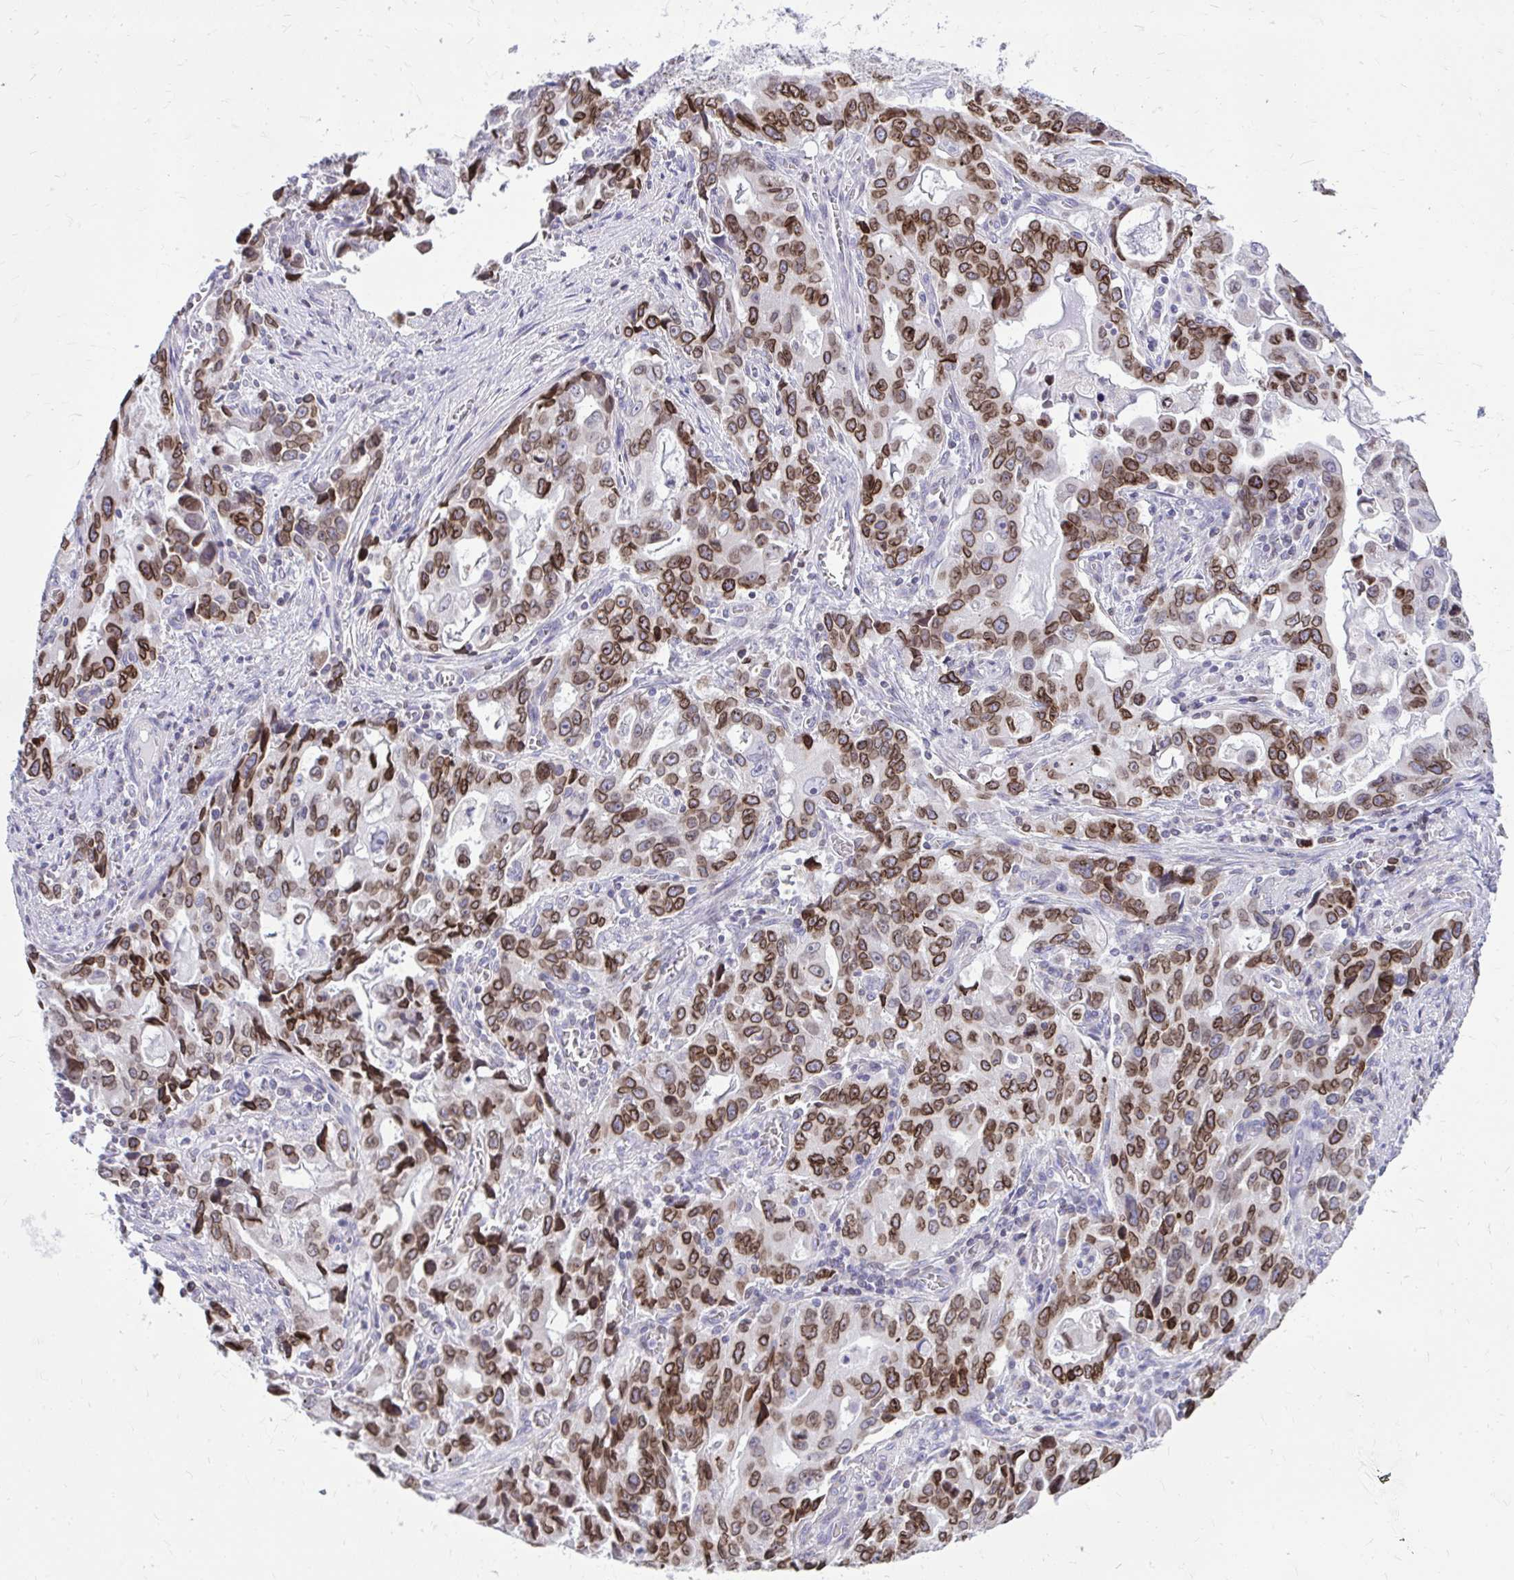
{"staining": {"intensity": "strong", "quantity": "25%-75%", "location": "cytoplasmic/membranous,nuclear"}, "tissue": "stomach cancer", "cell_type": "Tumor cells", "image_type": "cancer", "snomed": [{"axis": "morphology", "description": "Adenocarcinoma, NOS"}, {"axis": "topography", "description": "Stomach, upper"}], "caption": "Human stomach cancer stained with a brown dye shows strong cytoplasmic/membranous and nuclear positive expression in about 25%-75% of tumor cells.", "gene": "RPS6KA2", "patient": {"sex": "male", "age": 85}}